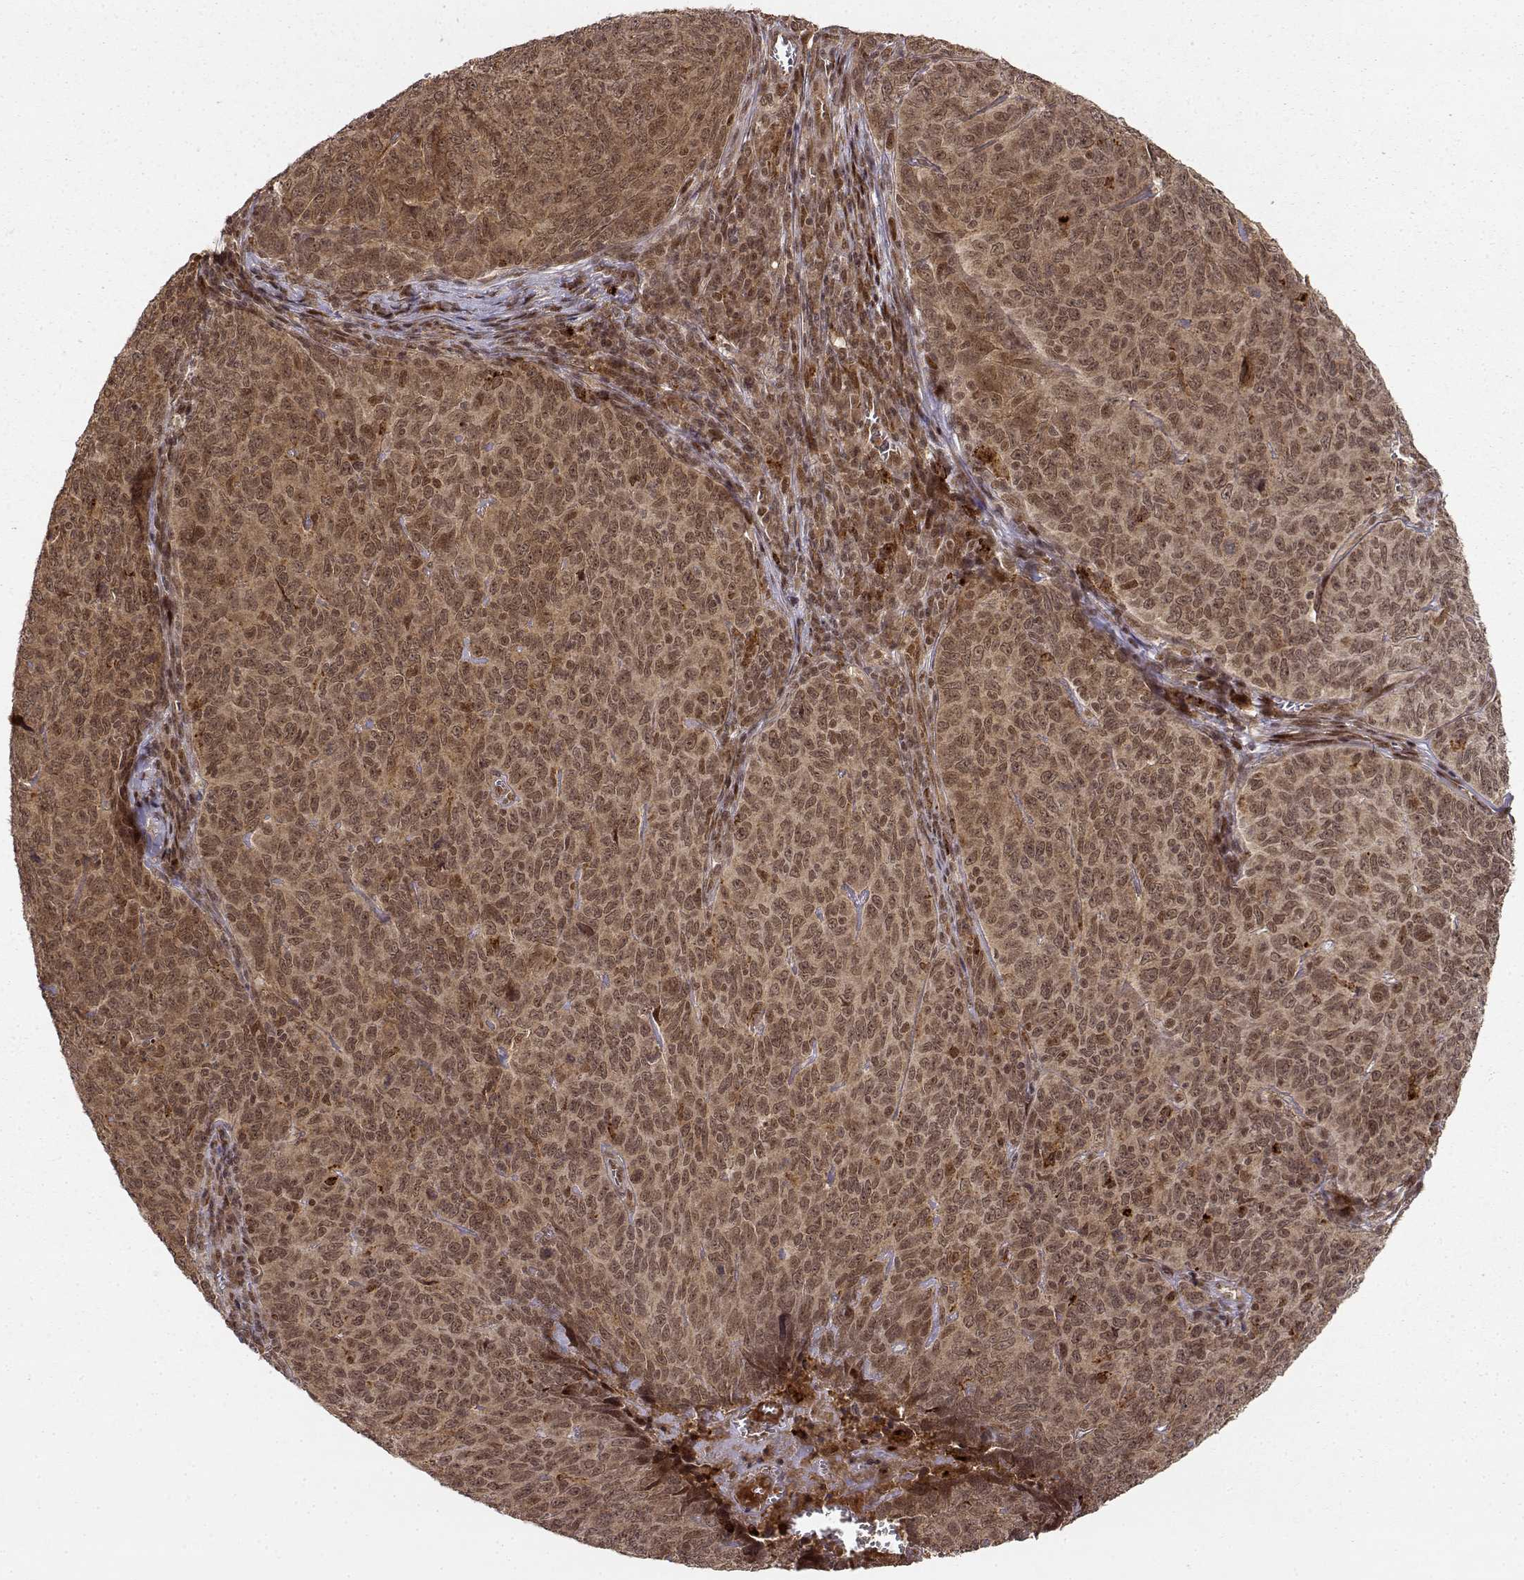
{"staining": {"intensity": "moderate", "quantity": ">75%", "location": "cytoplasmic/membranous,nuclear"}, "tissue": "skin cancer", "cell_type": "Tumor cells", "image_type": "cancer", "snomed": [{"axis": "morphology", "description": "Squamous cell carcinoma, NOS"}, {"axis": "topography", "description": "Skin"}, {"axis": "topography", "description": "Anal"}], "caption": "Protein expression analysis of human skin cancer (squamous cell carcinoma) reveals moderate cytoplasmic/membranous and nuclear positivity in approximately >75% of tumor cells.", "gene": "MAEA", "patient": {"sex": "female", "age": 51}}